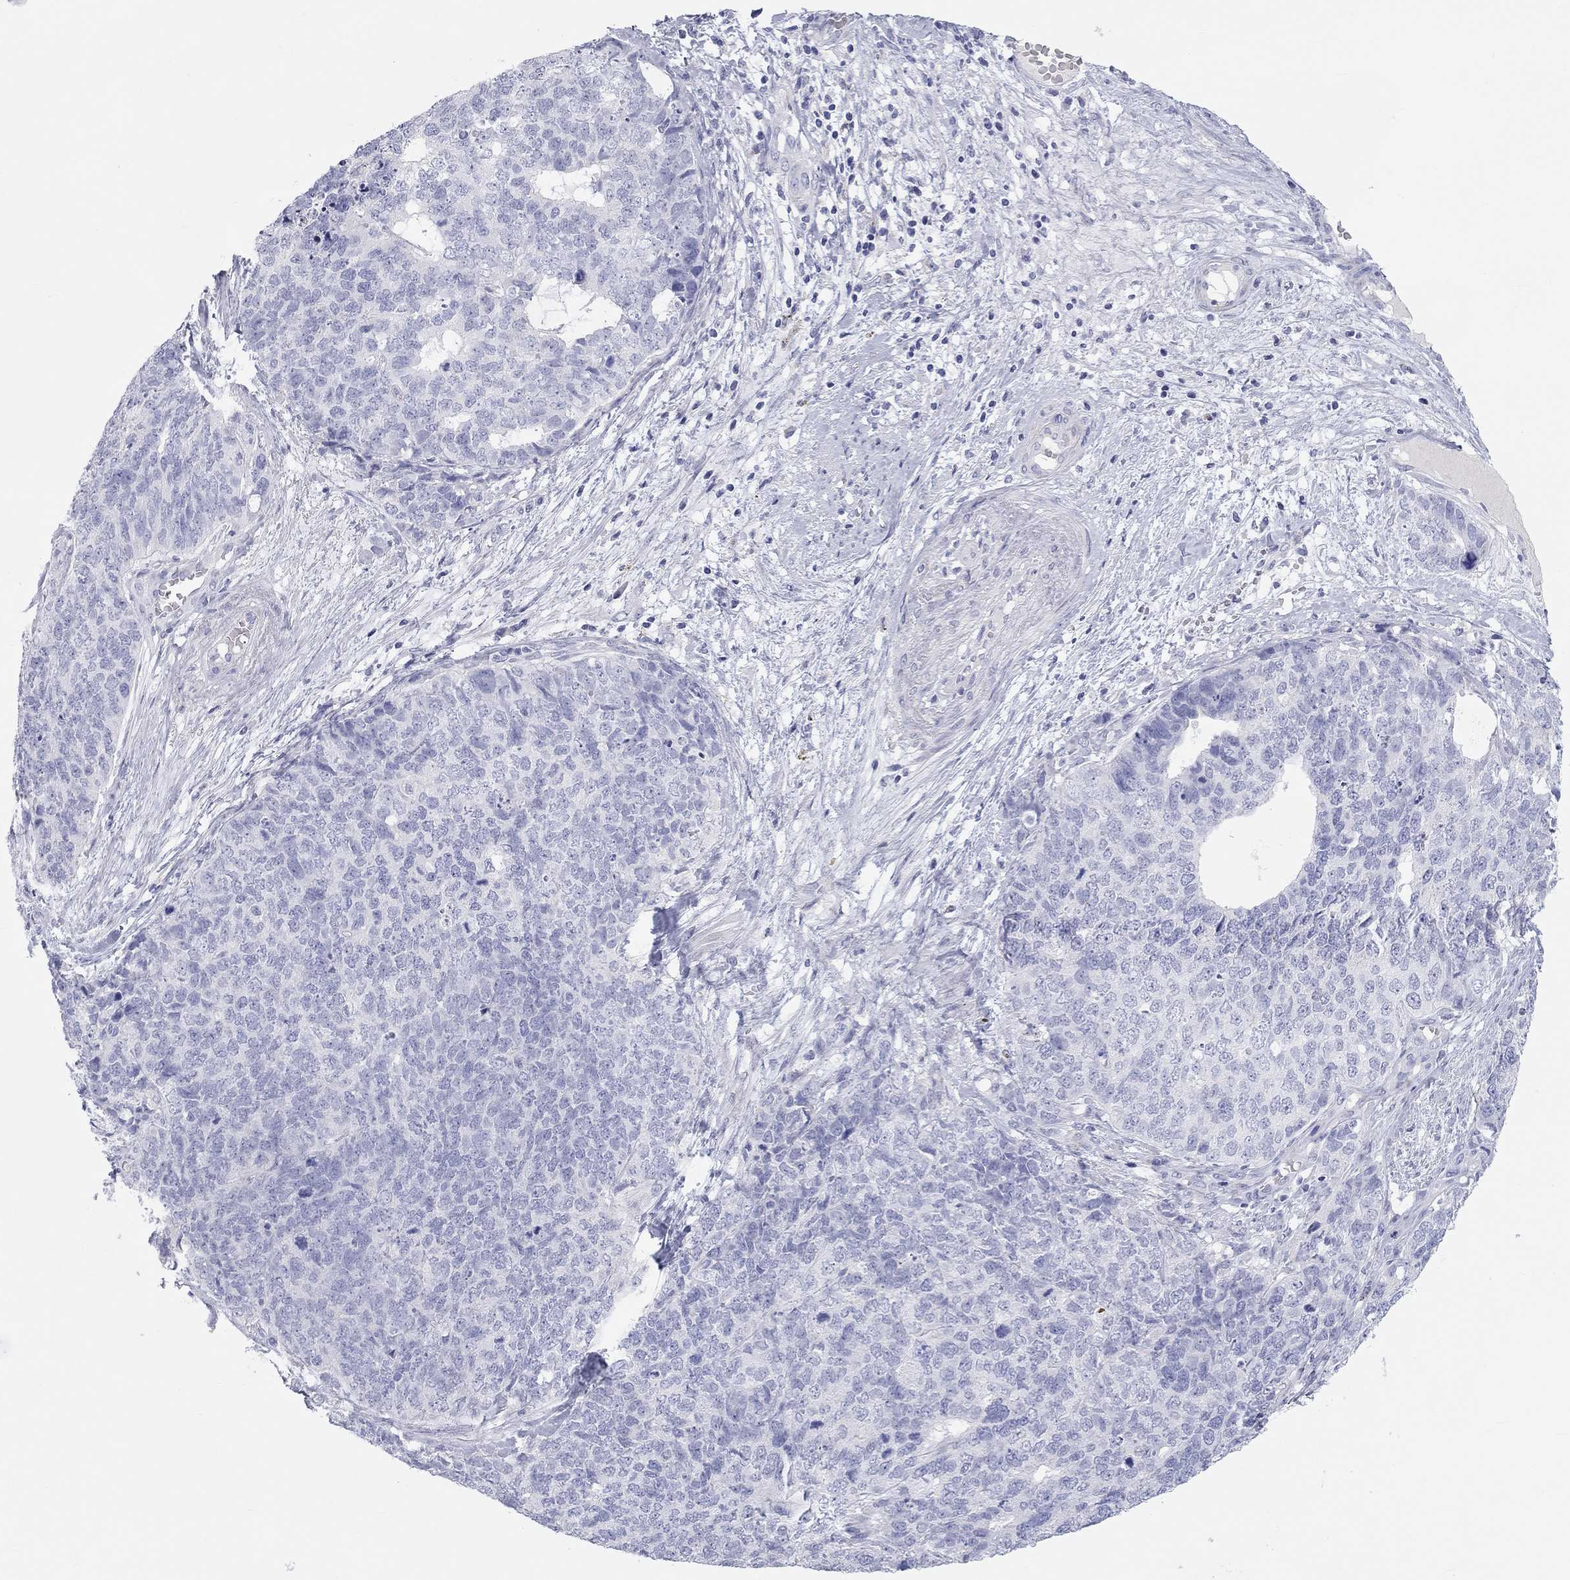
{"staining": {"intensity": "negative", "quantity": "none", "location": "none"}, "tissue": "cervical cancer", "cell_type": "Tumor cells", "image_type": "cancer", "snomed": [{"axis": "morphology", "description": "Squamous cell carcinoma, NOS"}, {"axis": "topography", "description": "Cervix"}], "caption": "Cervical cancer stained for a protein using IHC displays no expression tumor cells.", "gene": "PCDHGC5", "patient": {"sex": "female", "age": 63}}